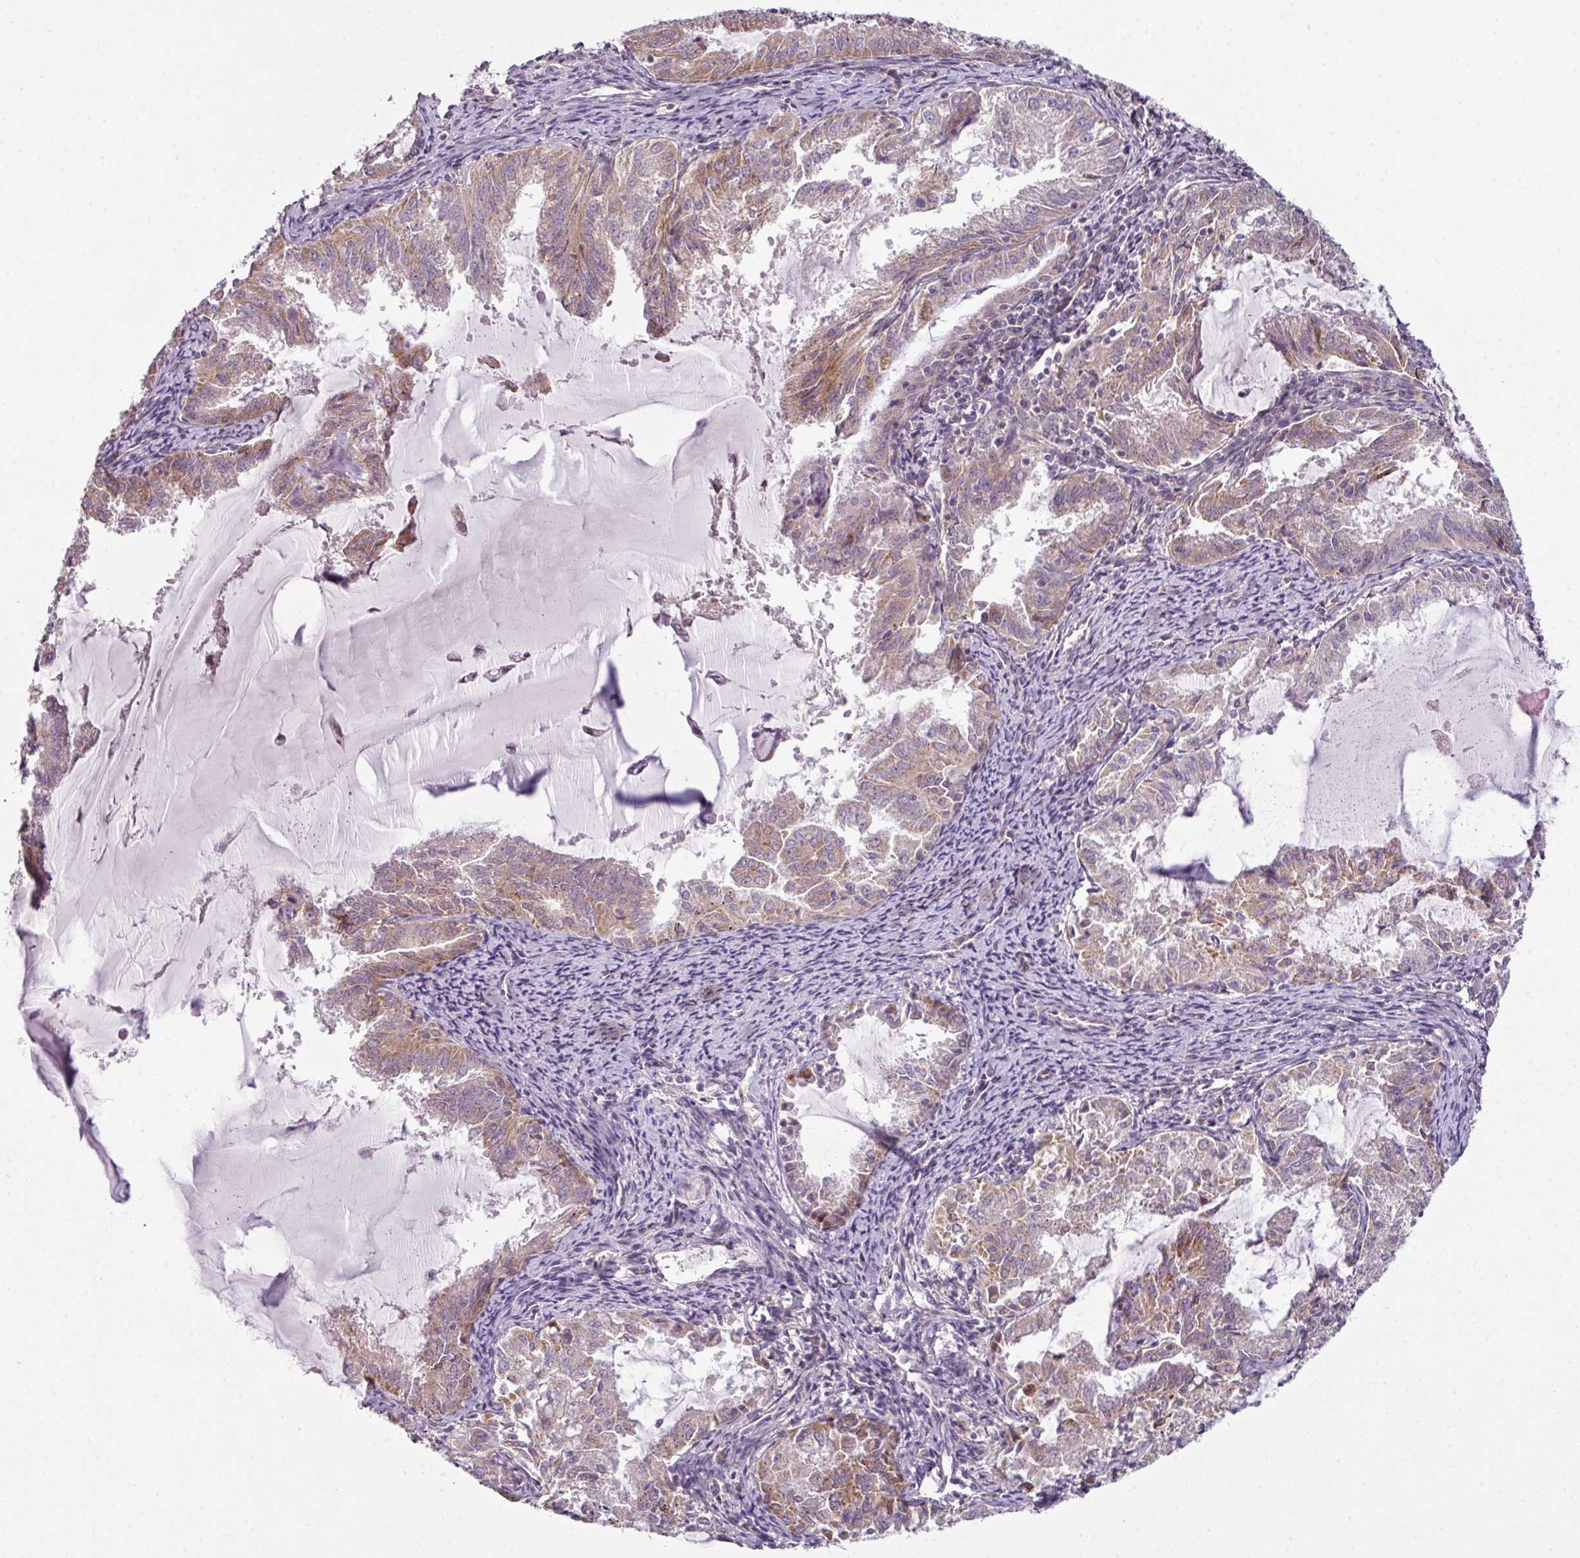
{"staining": {"intensity": "moderate", "quantity": "25%-75%", "location": "cytoplasmic/membranous"}, "tissue": "endometrial cancer", "cell_type": "Tumor cells", "image_type": "cancer", "snomed": [{"axis": "morphology", "description": "Adenocarcinoma, NOS"}, {"axis": "topography", "description": "Endometrium"}], "caption": "An immunohistochemistry micrograph of tumor tissue is shown. Protein staining in brown shows moderate cytoplasmic/membranous positivity in endometrial cancer (adenocarcinoma) within tumor cells.", "gene": "DERPC", "patient": {"sex": "female", "age": 70}}